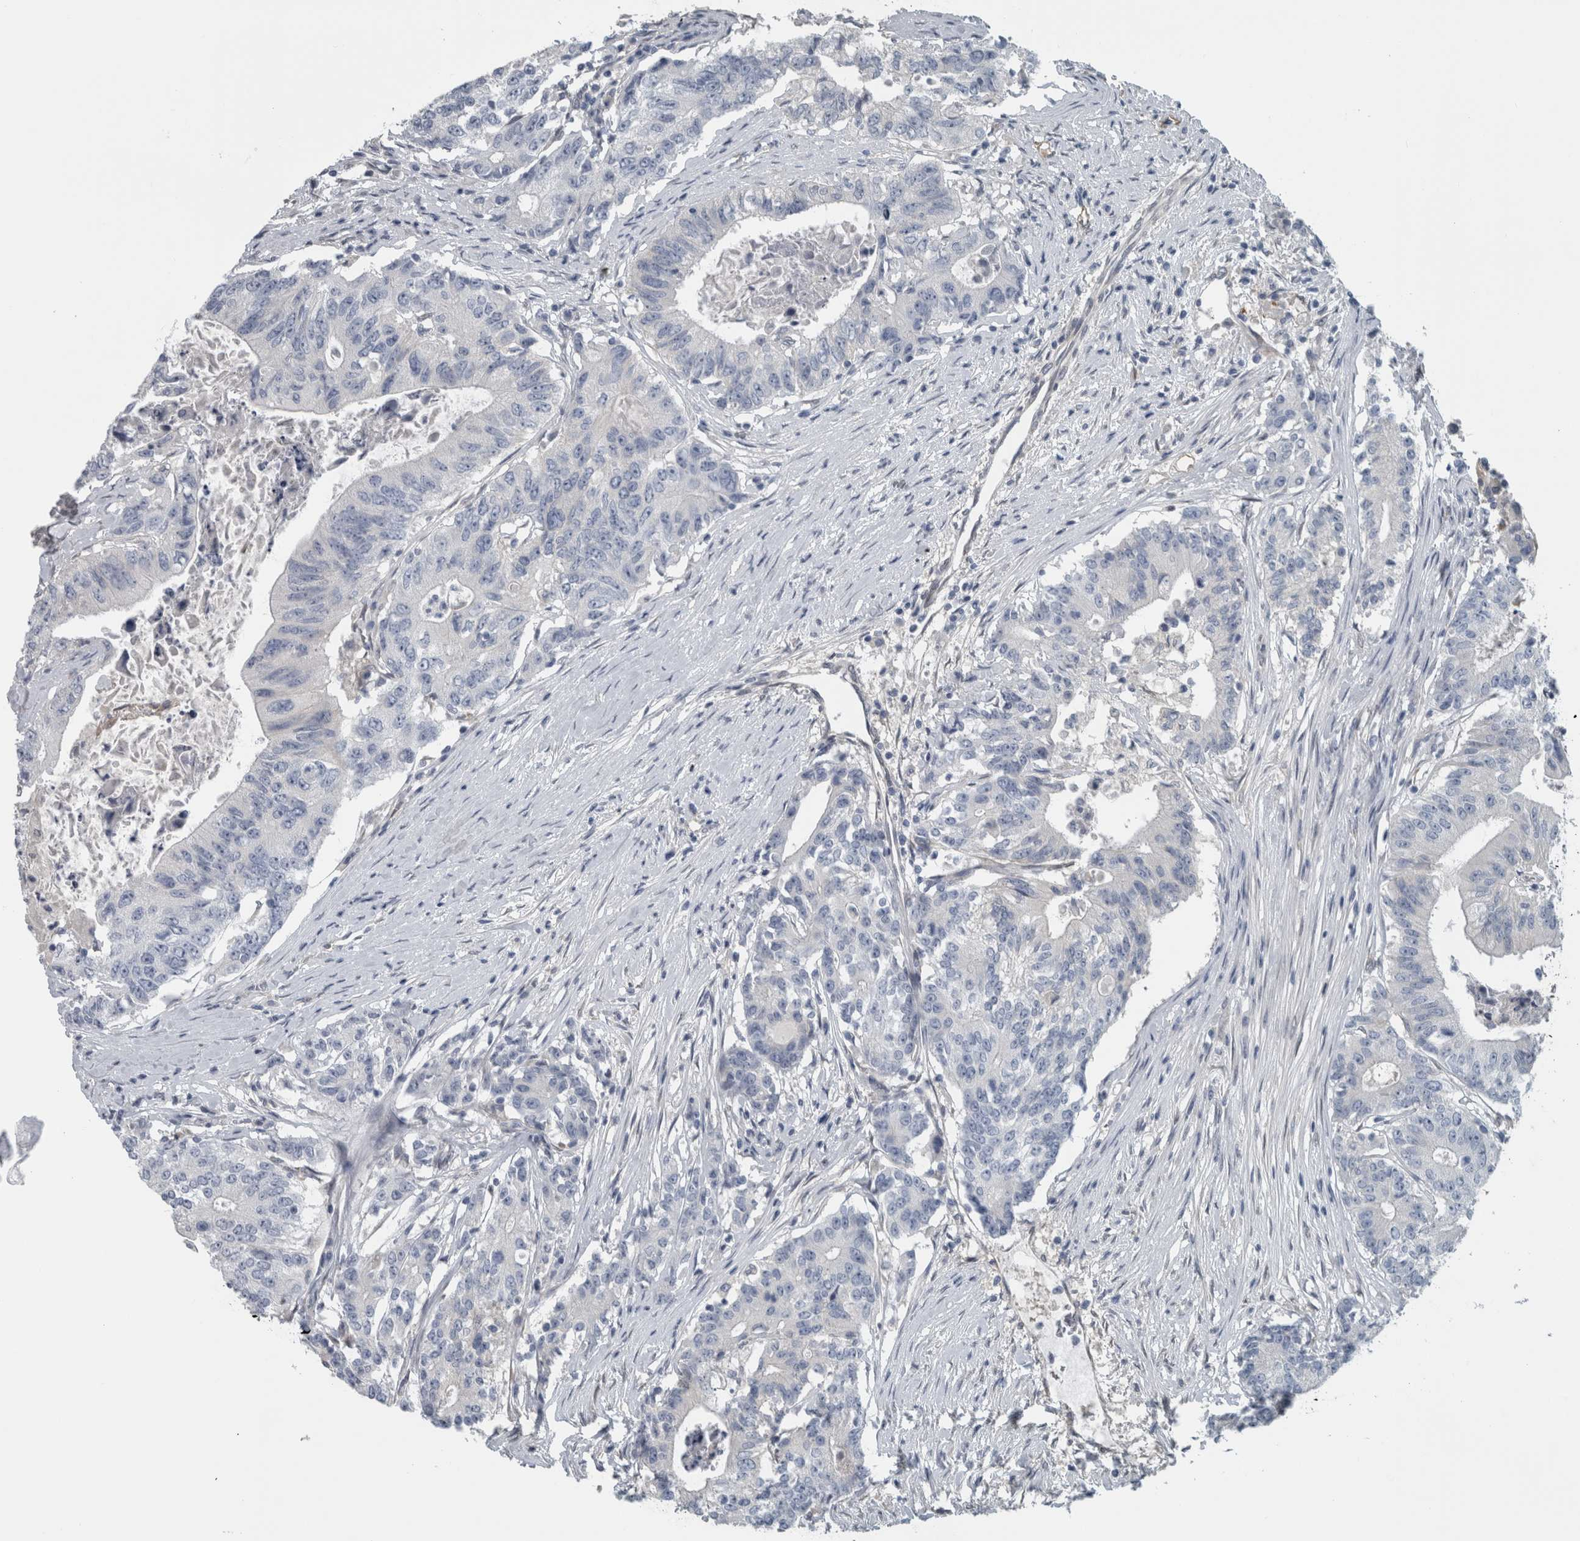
{"staining": {"intensity": "negative", "quantity": "none", "location": "none"}, "tissue": "colorectal cancer", "cell_type": "Tumor cells", "image_type": "cancer", "snomed": [{"axis": "morphology", "description": "Adenocarcinoma, NOS"}, {"axis": "topography", "description": "Colon"}], "caption": "The histopathology image displays no significant staining in tumor cells of colorectal adenocarcinoma. (DAB immunohistochemistry visualized using brightfield microscopy, high magnification).", "gene": "SH3GL2", "patient": {"sex": "female", "age": 77}}